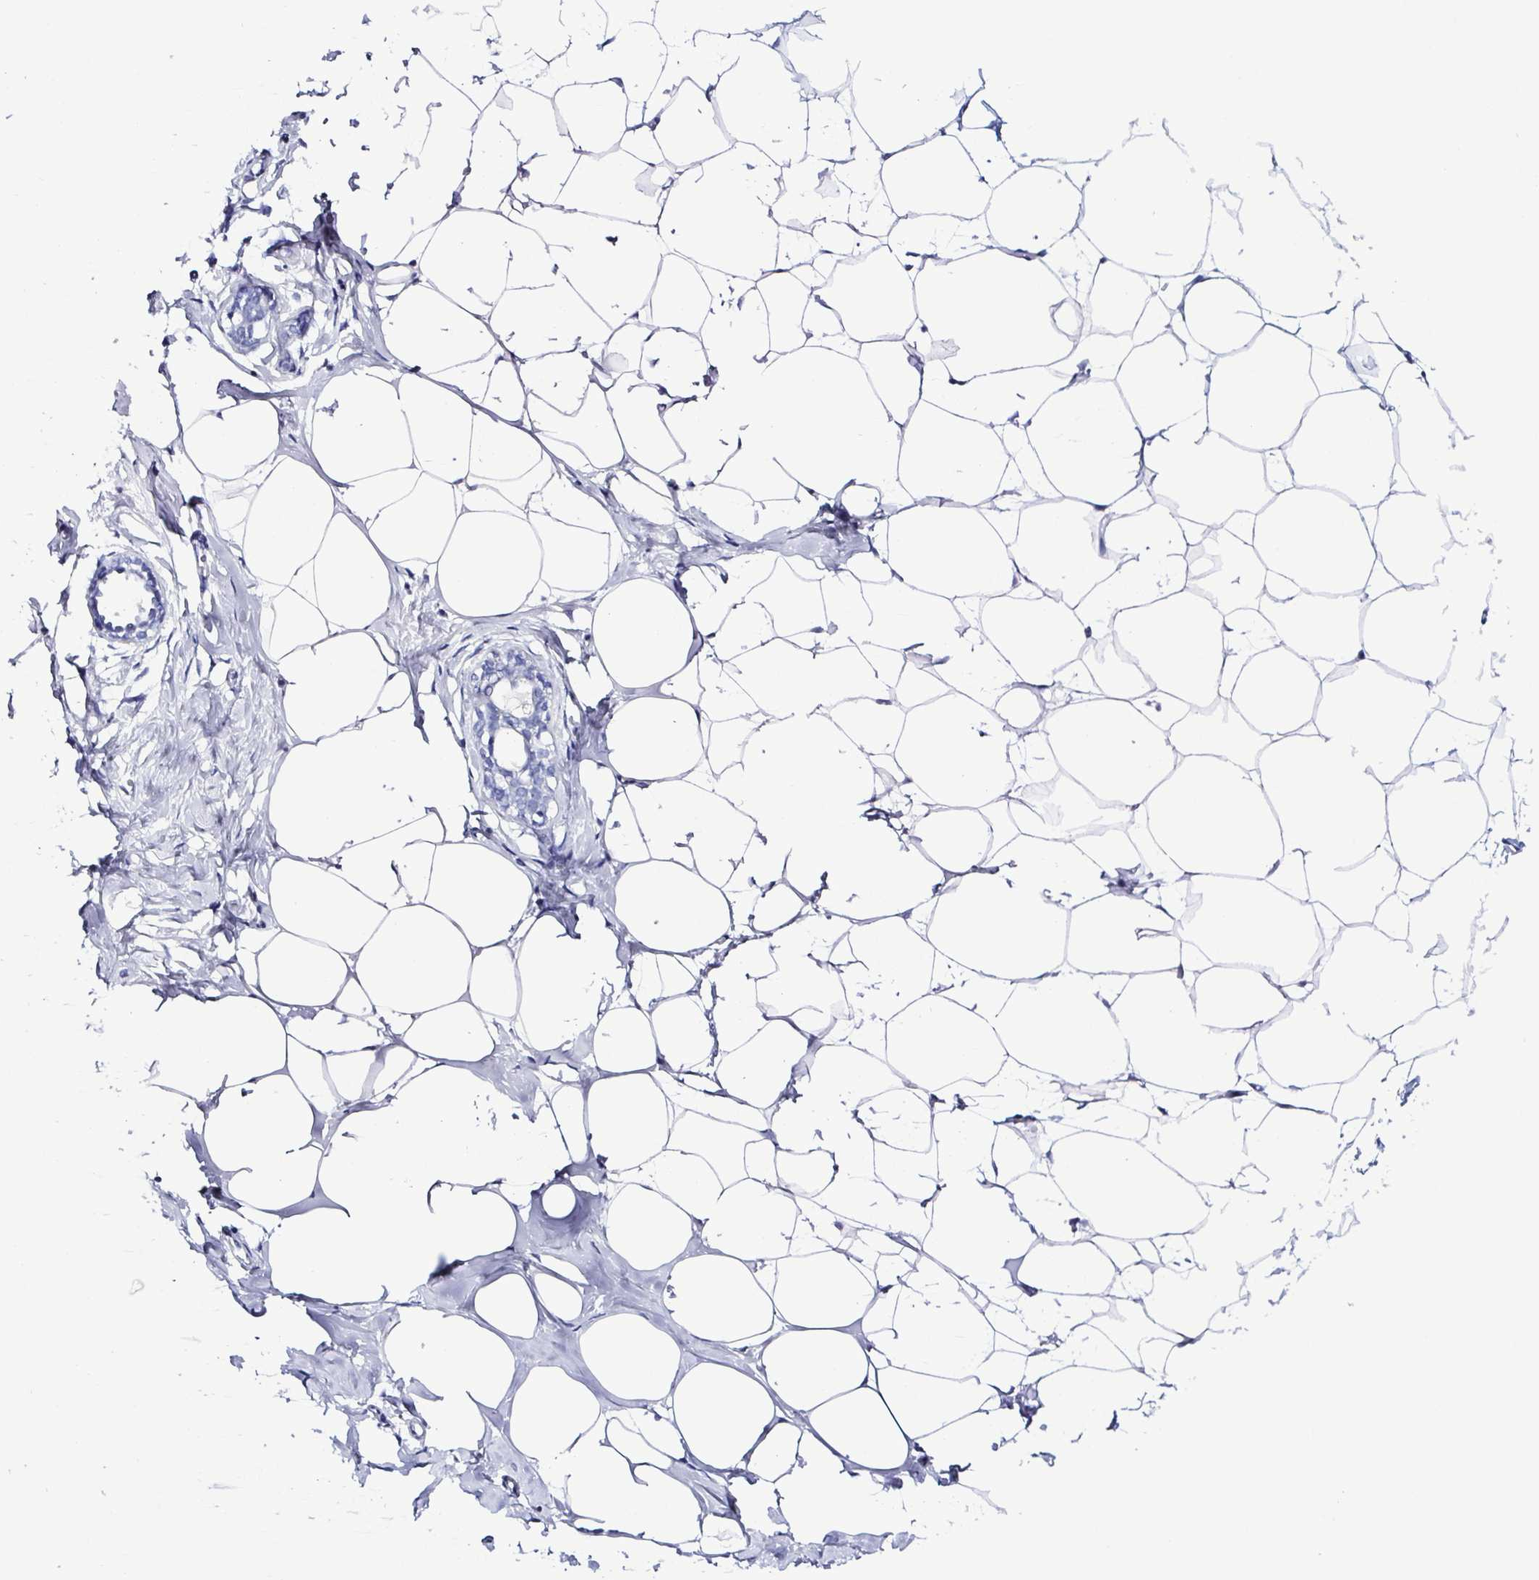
{"staining": {"intensity": "negative", "quantity": "none", "location": "none"}, "tissue": "breast", "cell_type": "Adipocytes", "image_type": "normal", "snomed": [{"axis": "morphology", "description": "Normal tissue, NOS"}, {"axis": "topography", "description": "Breast"}], "caption": "Protein analysis of unremarkable breast displays no significant expression in adipocytes. Brightfield microscopy of IHC stained with DAB (brown) and hematoxylin (blue), captured at high magnification.", "gene": "SYNPR", "patient": {"sex": "female", "age": 27}}